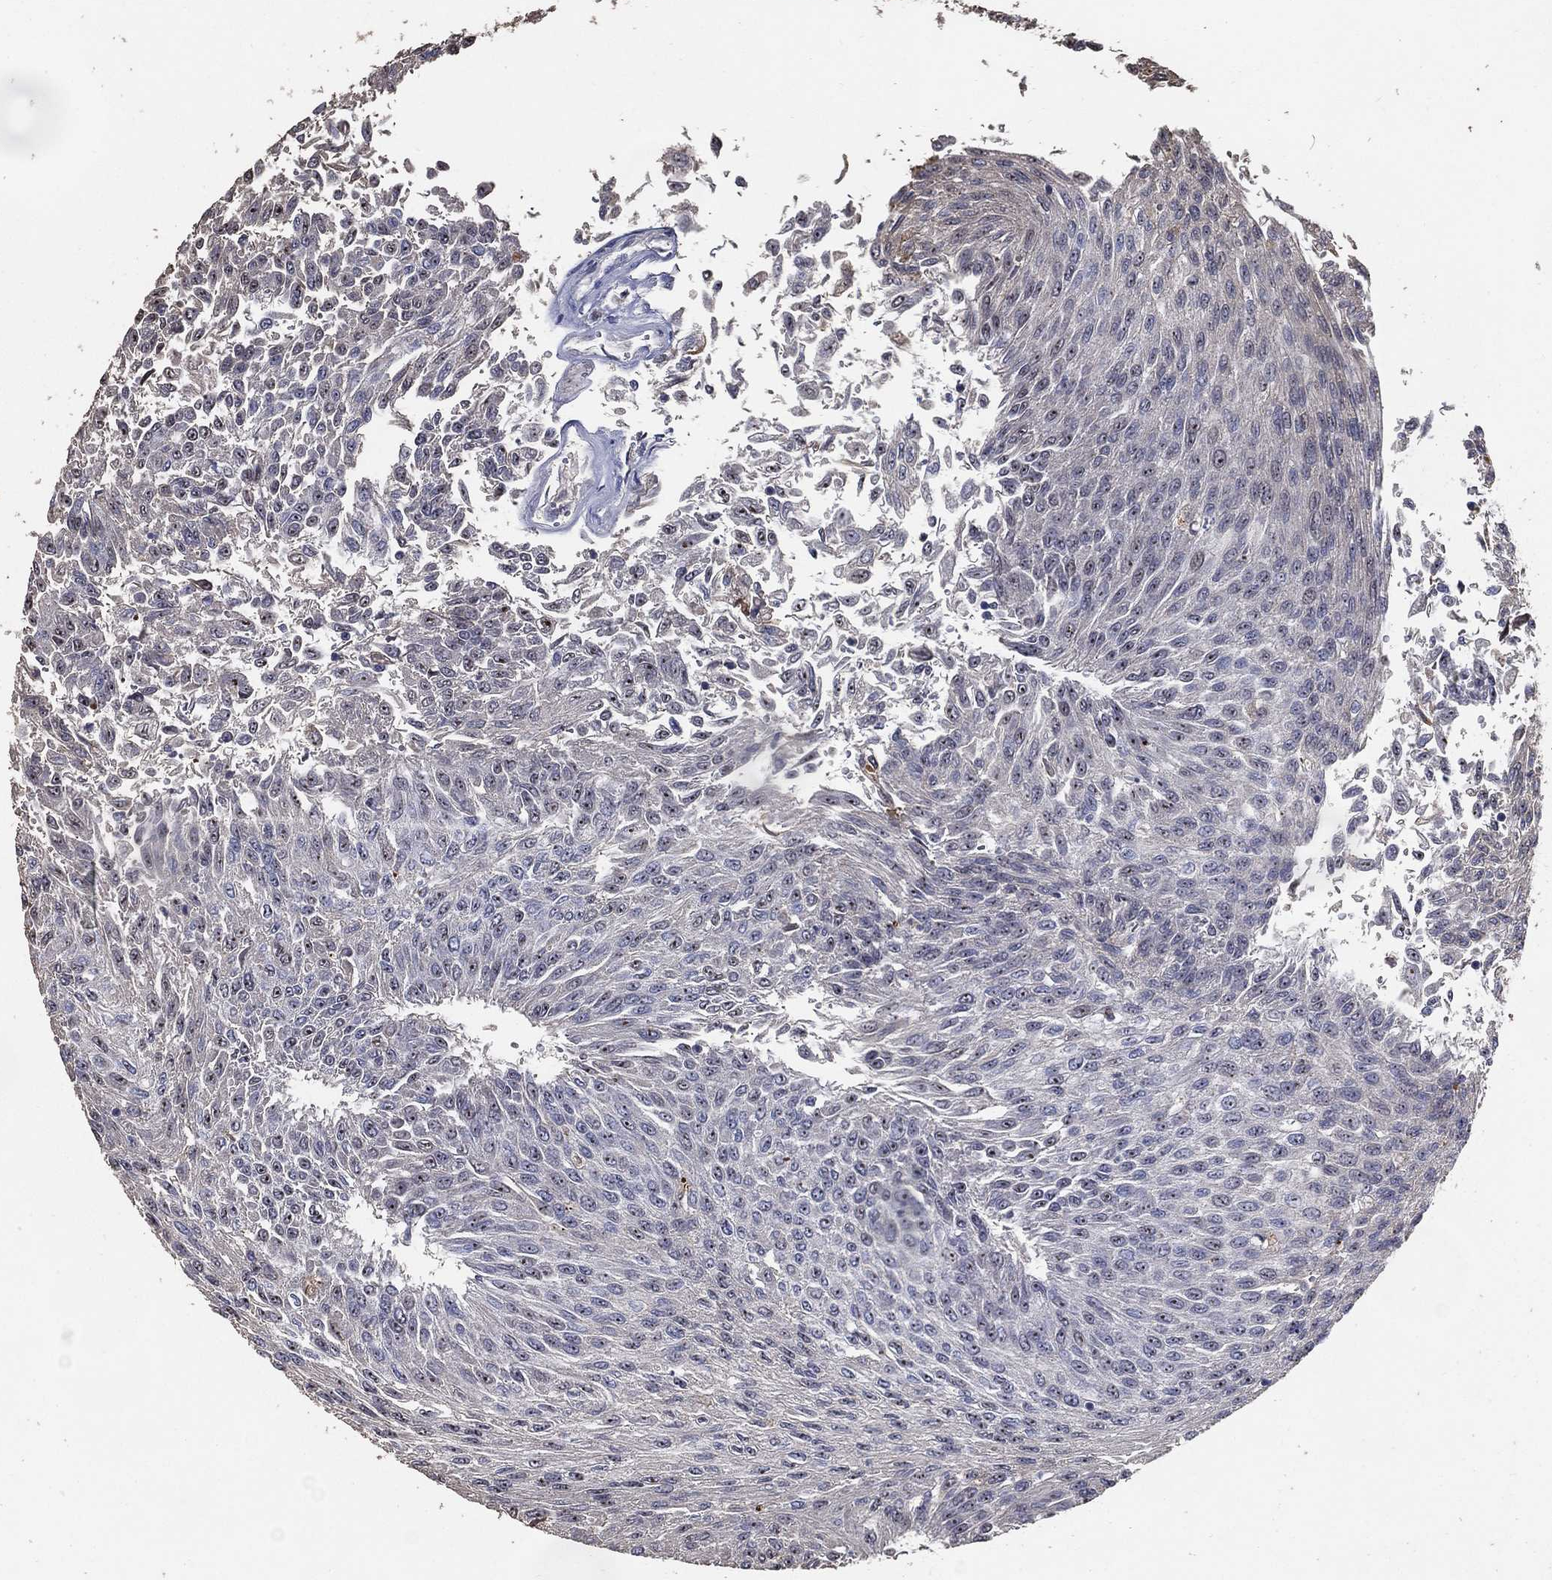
{"staining": {"intensity": "weak", "quantity": "<25%", "location": "cytoplasmic/membranous"}, "tissue": "urothelial cancer", "cell_type": "Tumor cells", "image_type": "cancer", "snomed": [{"axis": "morphology", "description": "Urothelial carcinoma, Low grade"}, {"axis": "topography", "description": "Urinary bladder"}], "caption": "Image shows no significant protein expression in tumor cells of low-grade urothelial carcinoma.", "gene": "EFNA1", "patient": {"sex": "male", "age": 78}}